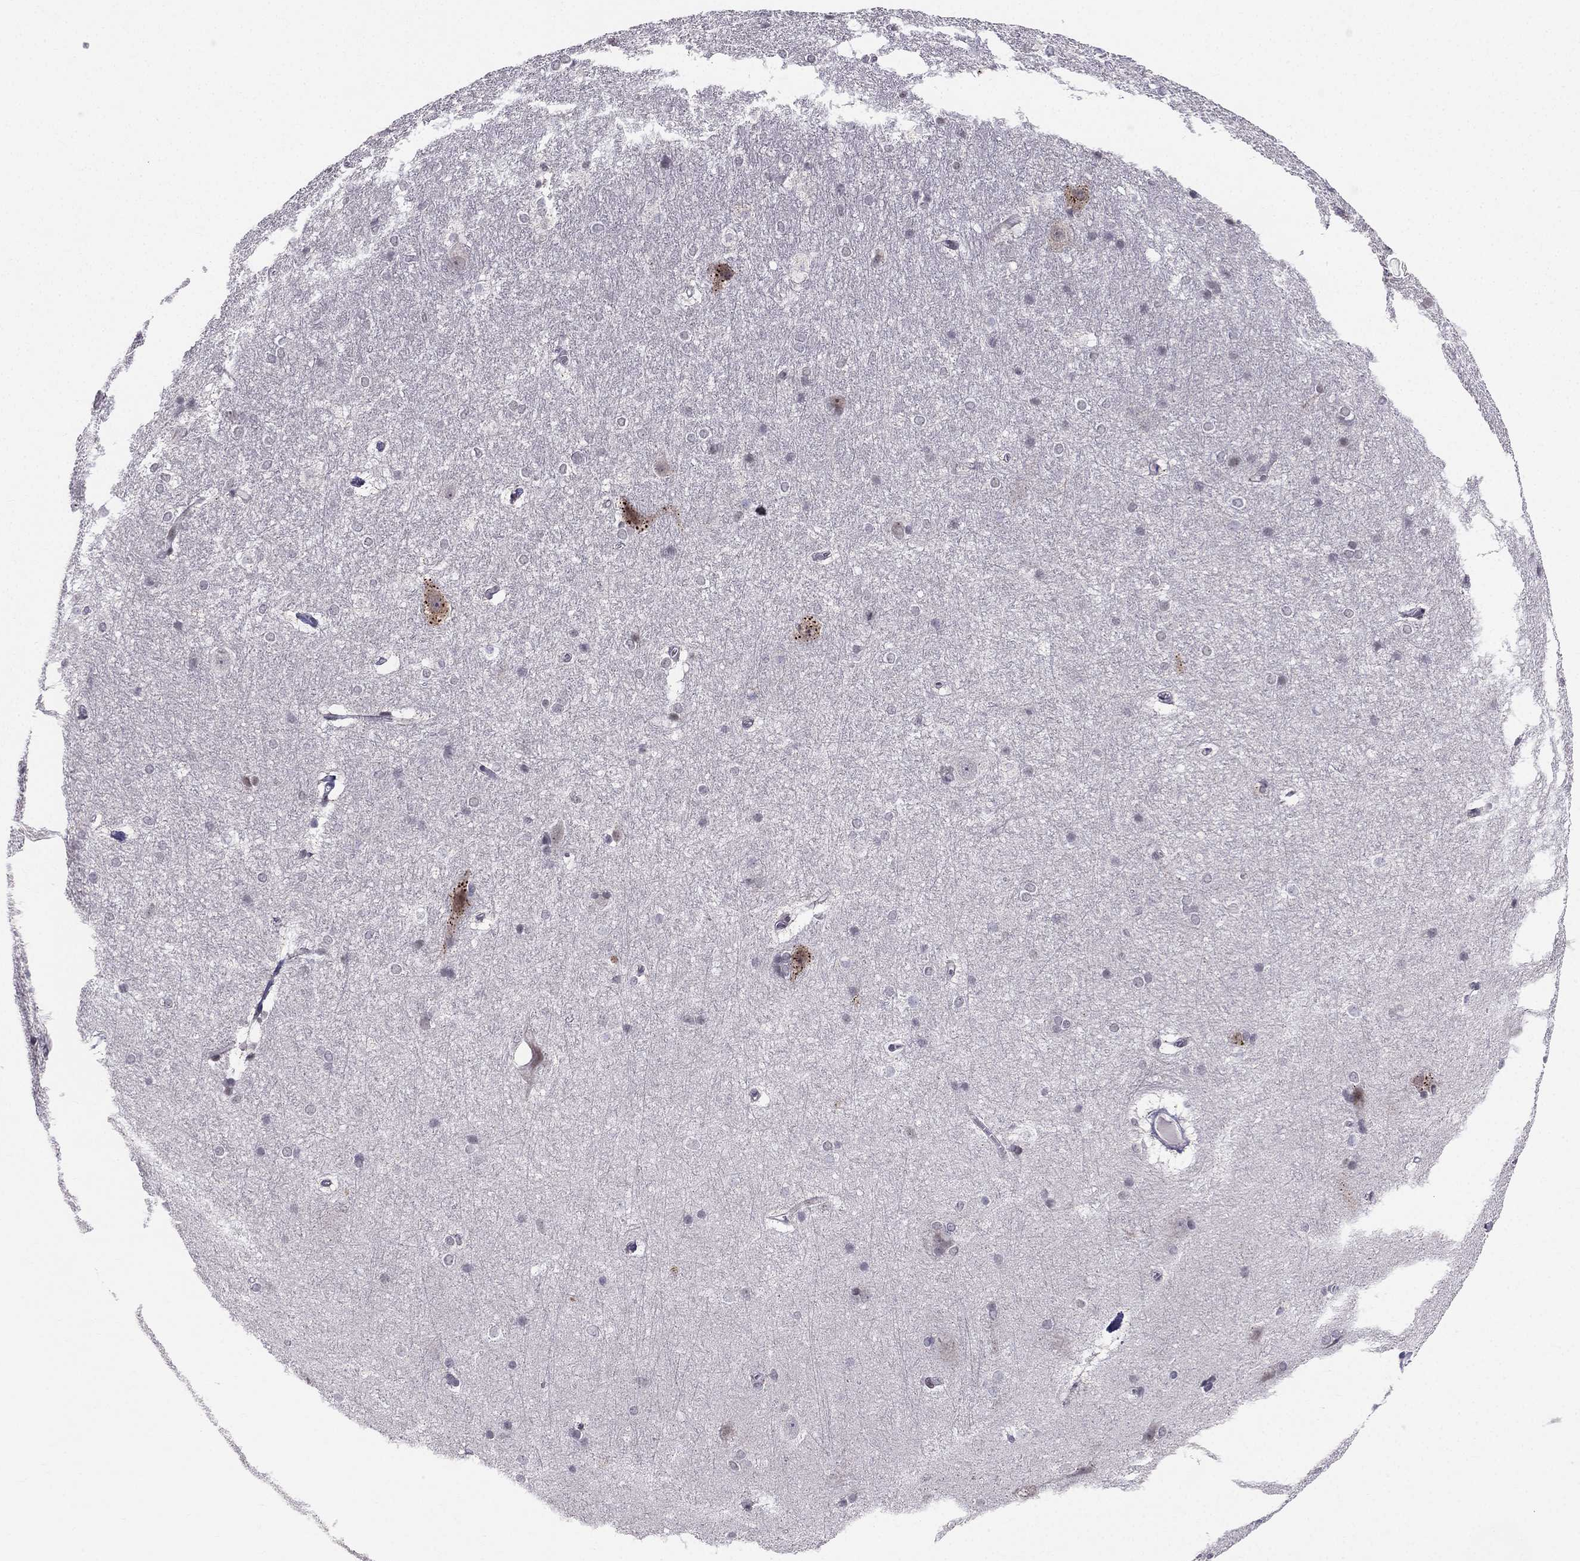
{"staining": {"intensity": "negative", "quantity": "none", "location": "none"}, "tissue": "hippocampus", "cell_type": "Glial cells", "image_type": "normal", "snomed": [{"axis": "morphology", "description": "Normal tissue, NOS"}, {"axis": "topography", "description": "Cerebral cortex"}, {"axis": "topography", "description": "Hippocampus"}], "caption": "Micrograph shows no significant protein staining in glial cells of benign hippocampus.", "gene": "RPRD2", "patient": {"sex": "female", "age": 19}}